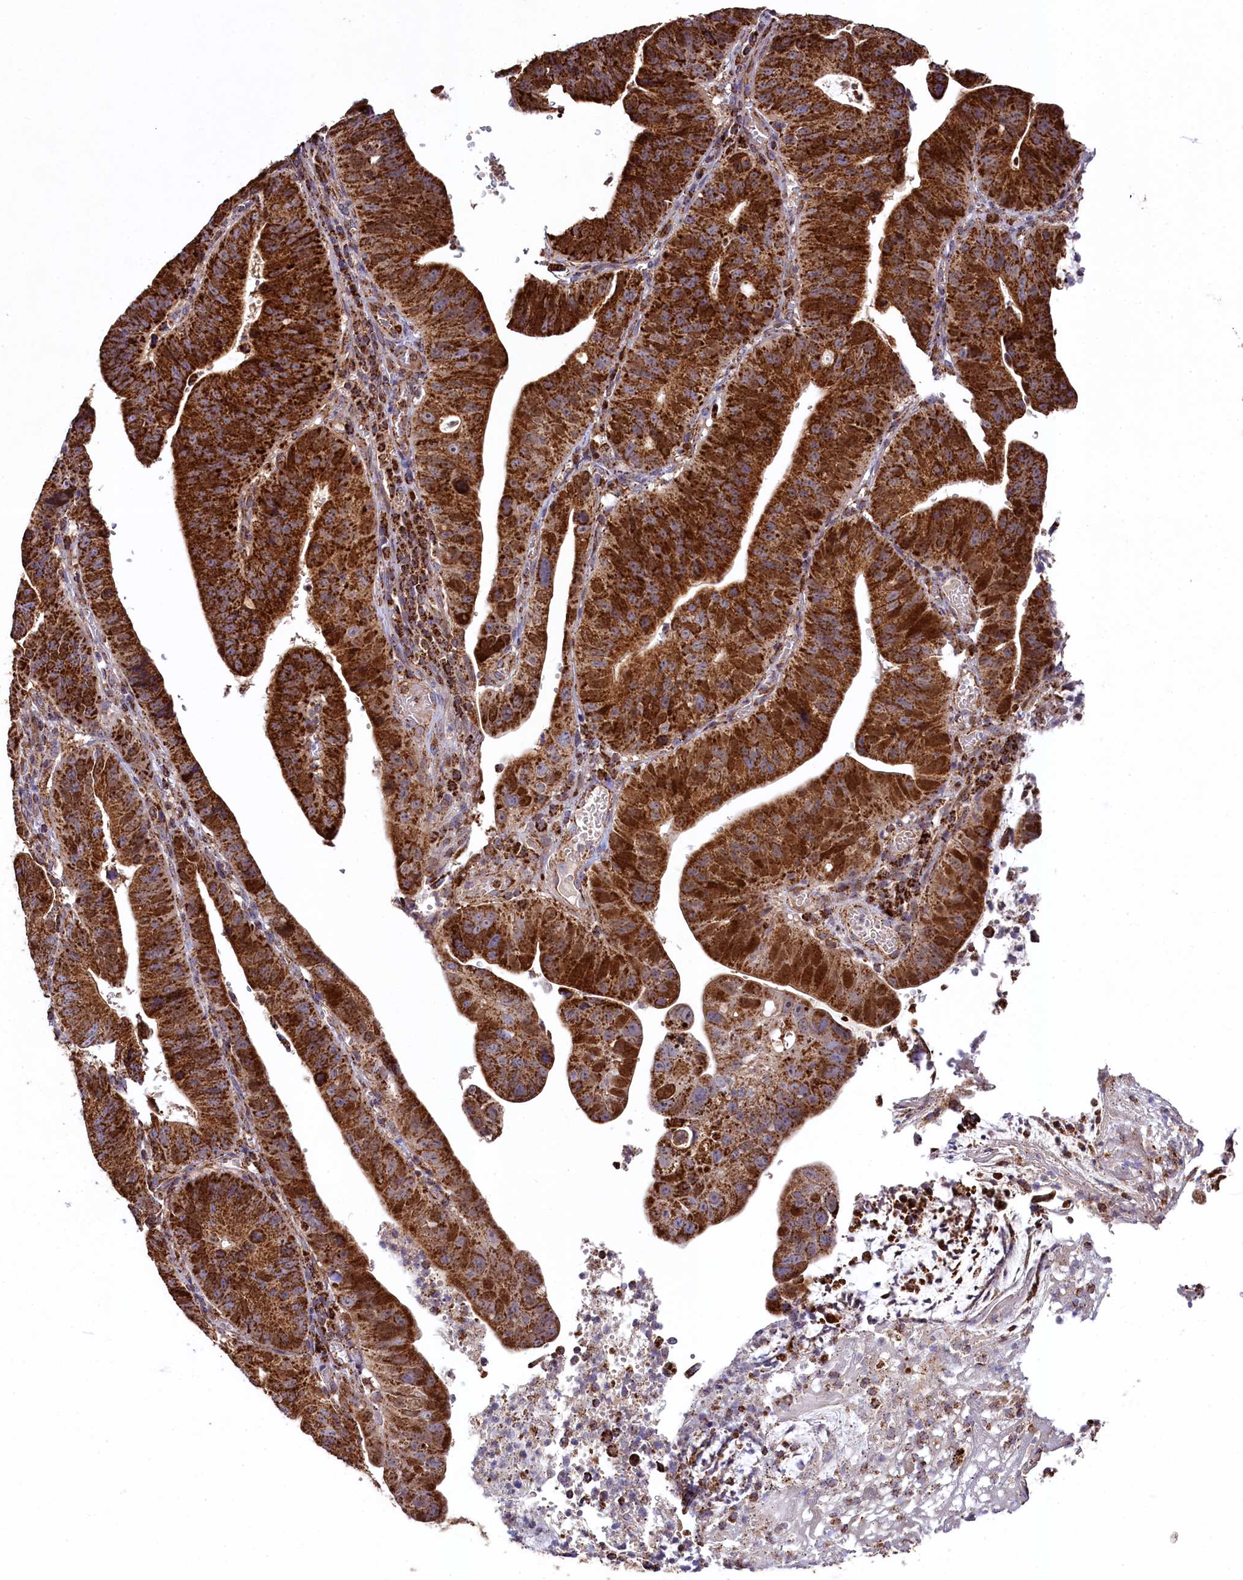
{"staining": {"intensity": "strong", "quantity": ">75%", "location": "cytoplasmic/membranous"}, "tissue": "stomach cancer", "cell_type": "Tumor cells", "image_type": "cancer", "snomed": [{"axis": "morphology", "description": "Adenocarcinoma, NOS"}, {"axis": "topography", "description": "Stomach"}], "caption": "Human stomach cancer stained with a protein marker displays strong staining in tumor cells.", "gene": "CLYBL", "patient": {"sex": "male", "age": 59}}